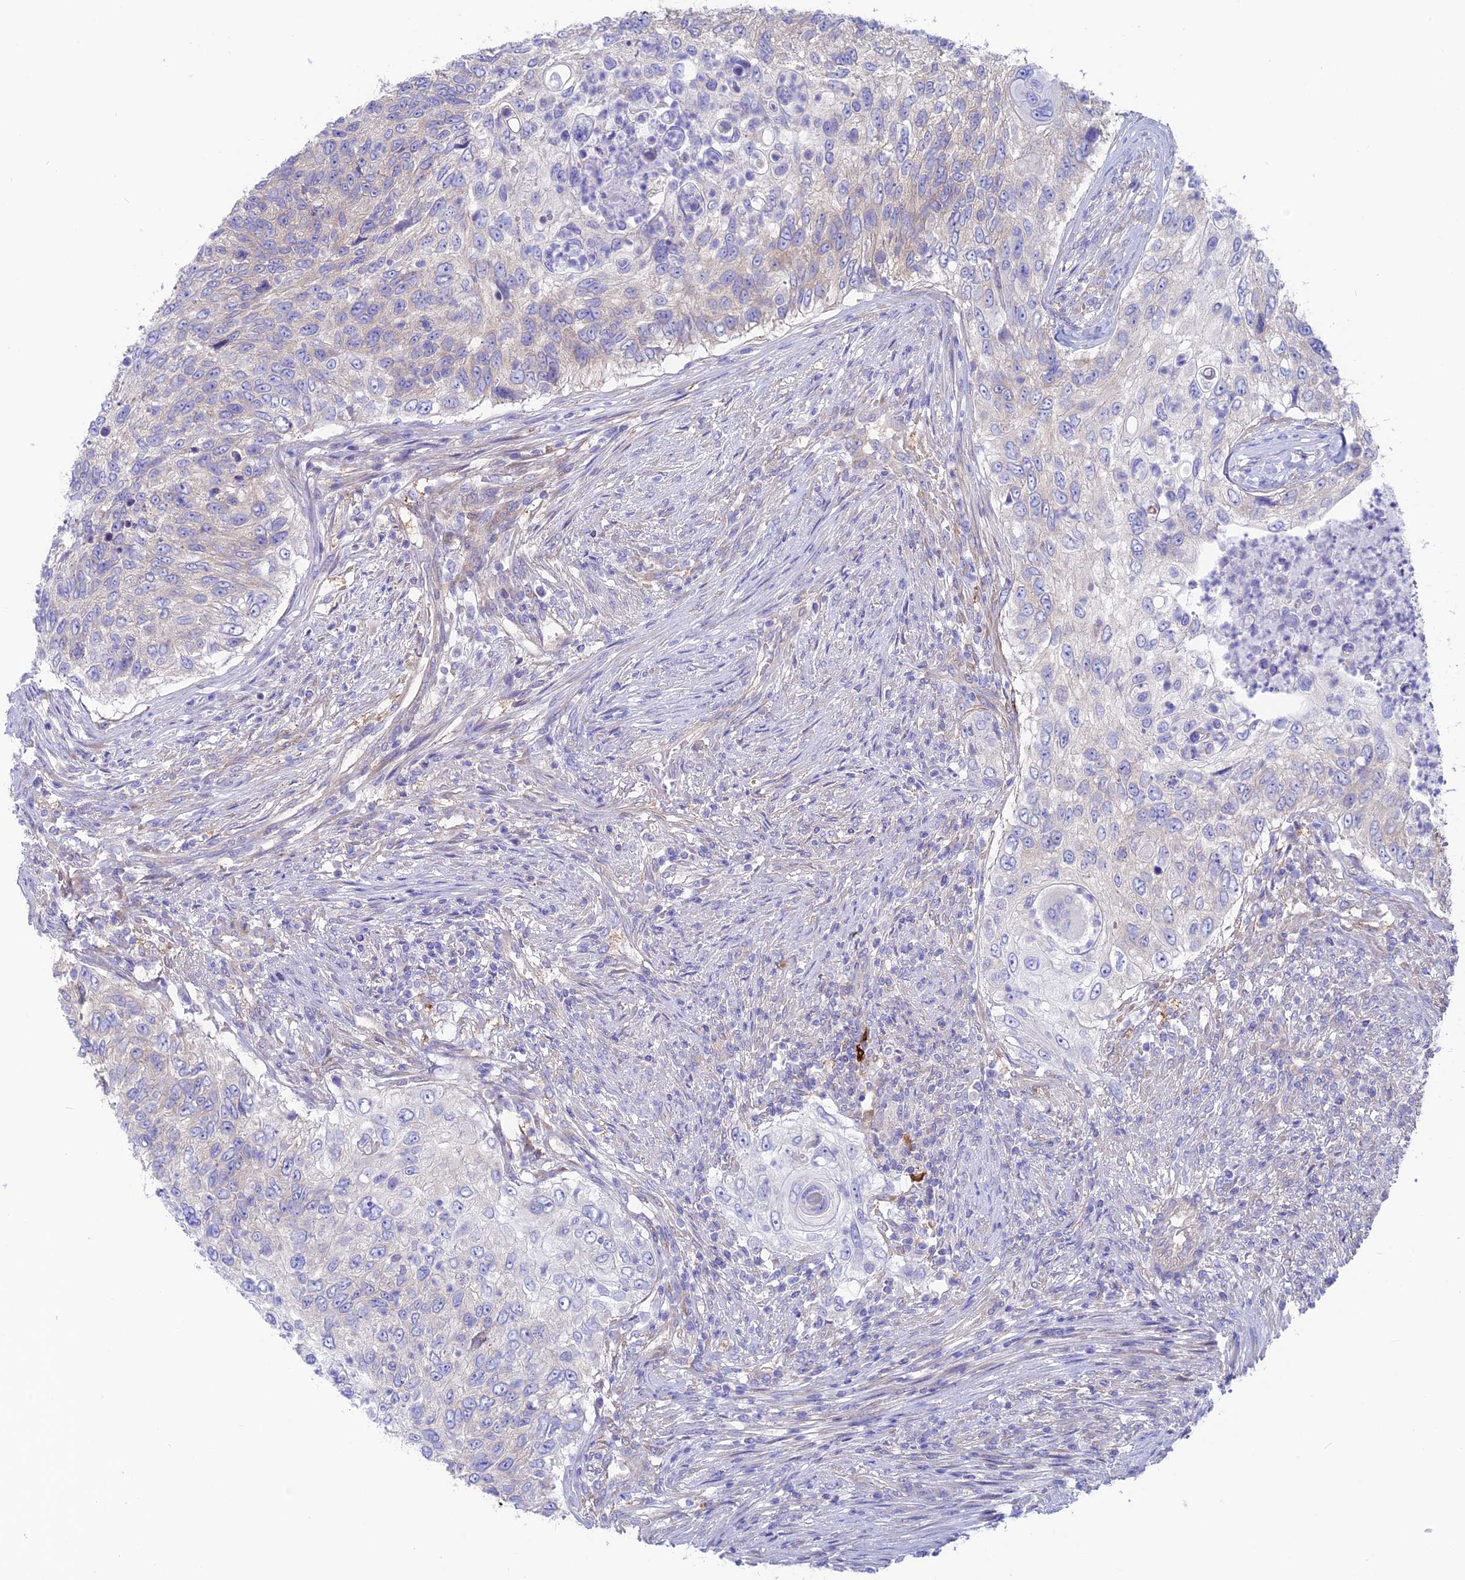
{"staining": {"intensity": "negative", "quantity": "none", "location": "none"}, "tissue": "urothelial cancer", "cell_type": "Tumor cells", "image_type": "cancer", "snomed": [{"axis": "morphology", "description": "Urothelial carcinoma, High grade"}, {"axis": "topography", "description": "Urinary bladder"}], "caption": "Human urothelial cancer stained for a protein using immunohistochemistry (IHC) demonstrates no staining in tumor cells.", "gene": "LZTFL1", "patient": {"sex": "female", "age": 60}}